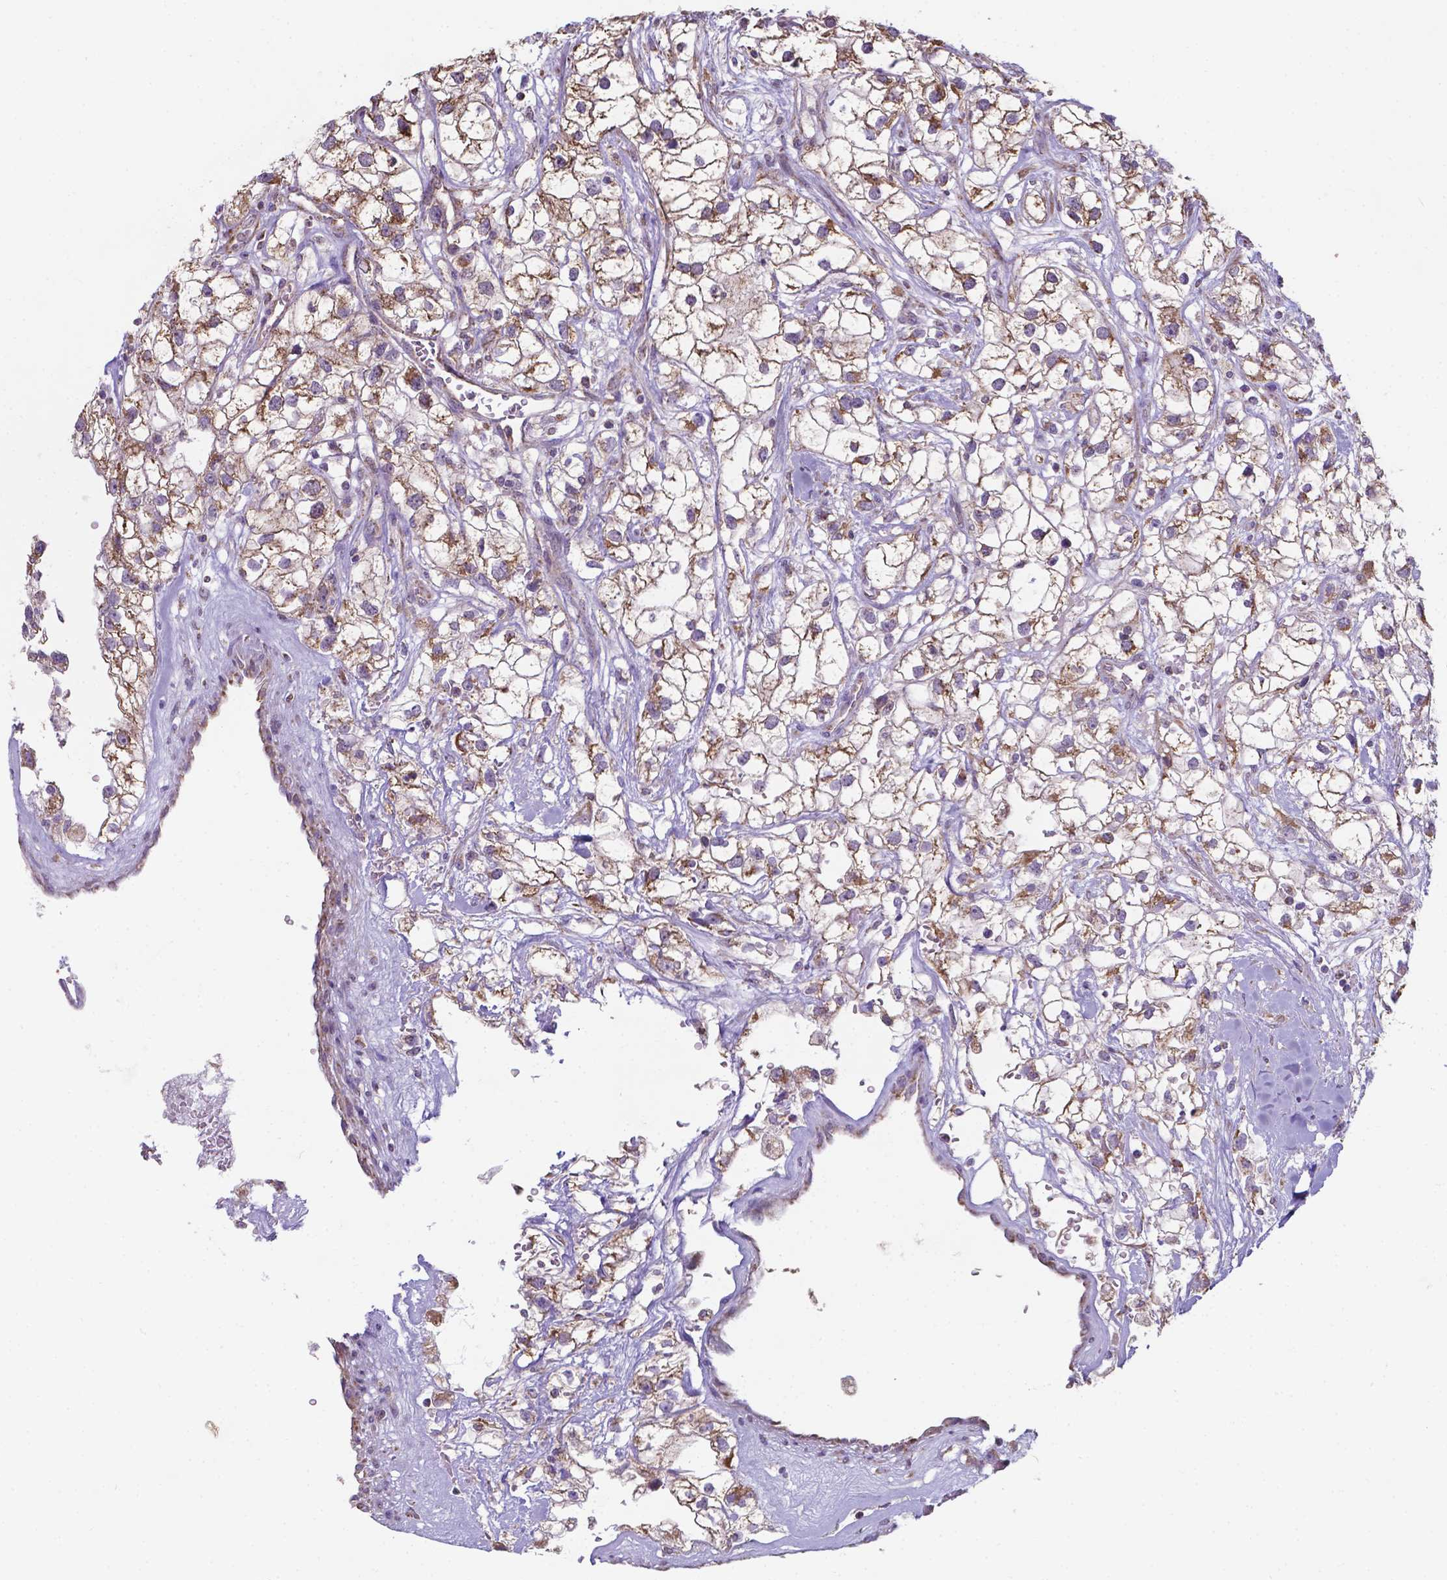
{"staining": {"intensity": "moderate", "quantity": "25%-75%", "location": "cytoplasmic/membranous"}, "tissue": "renal cancer", "cell_type": "Tumor cells", "image_type": "cancer", "snomed": [{"axis": "morphology", "description": "Adenocarcinoma, NOS"}, {"axis": "topography", "description": "Kidney"}], "caption": "Immunohistochemistry staining of renal cancer, which demonstrates medium levels of moderate cytoplasmic/membranous staining in approximately 25%-75% of tumor cells indicating moderate cytoplasmic/membranous protein positivity. The staining was performed using DAB (3,3'-diaminobenzidine) (brown) for protein detection and nuclei were counterstained in hematoxylin (blue).", "gene": "FAM114A1", "patient": {"sex": "male", "age": 59}}